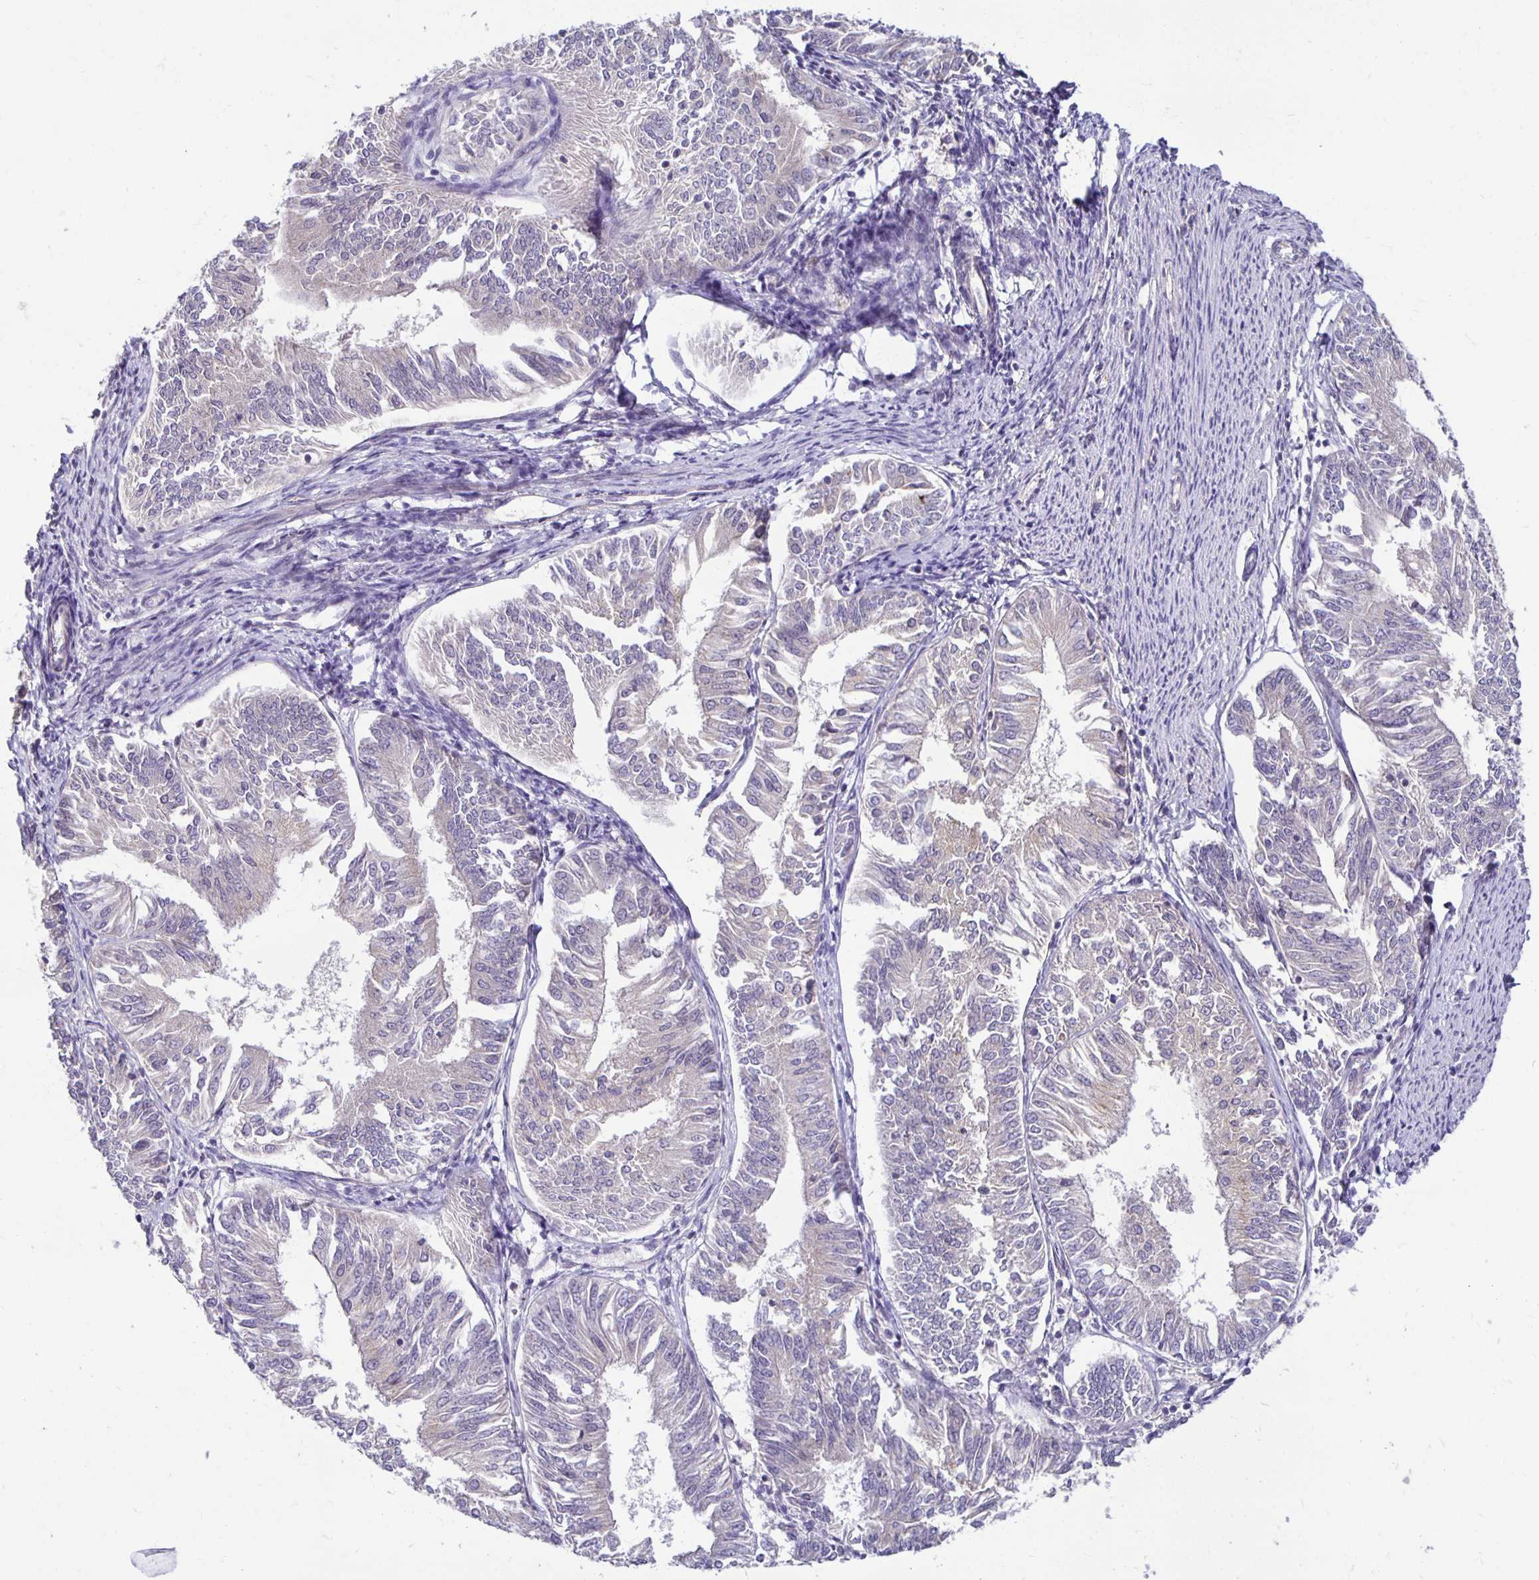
{"staining": {"intensity": "negative", "quantity": "none", "location": "none"}, "tissue": "endometrial cancer", "cell_type": "Tumor cells", "image_type": "cancer", "snomed": [{"axis": "morphology", "description": "Adenocarcinoma, NOS"}, {"axis": "topography", "description": "Endometrium"}], "caption": "DAB (3,3'-diaminobenzidine) immunohistochemical staining of human endometrial cancer (adenocarcinoma) shows no significant positivity in tumor cells. (DAB (3,3'-diaminobenzidine) IHC visualized using brightfield microscopy, high magnification).", "gene": "MIEN1", "patient": {"sex": "female", "age": 58}}